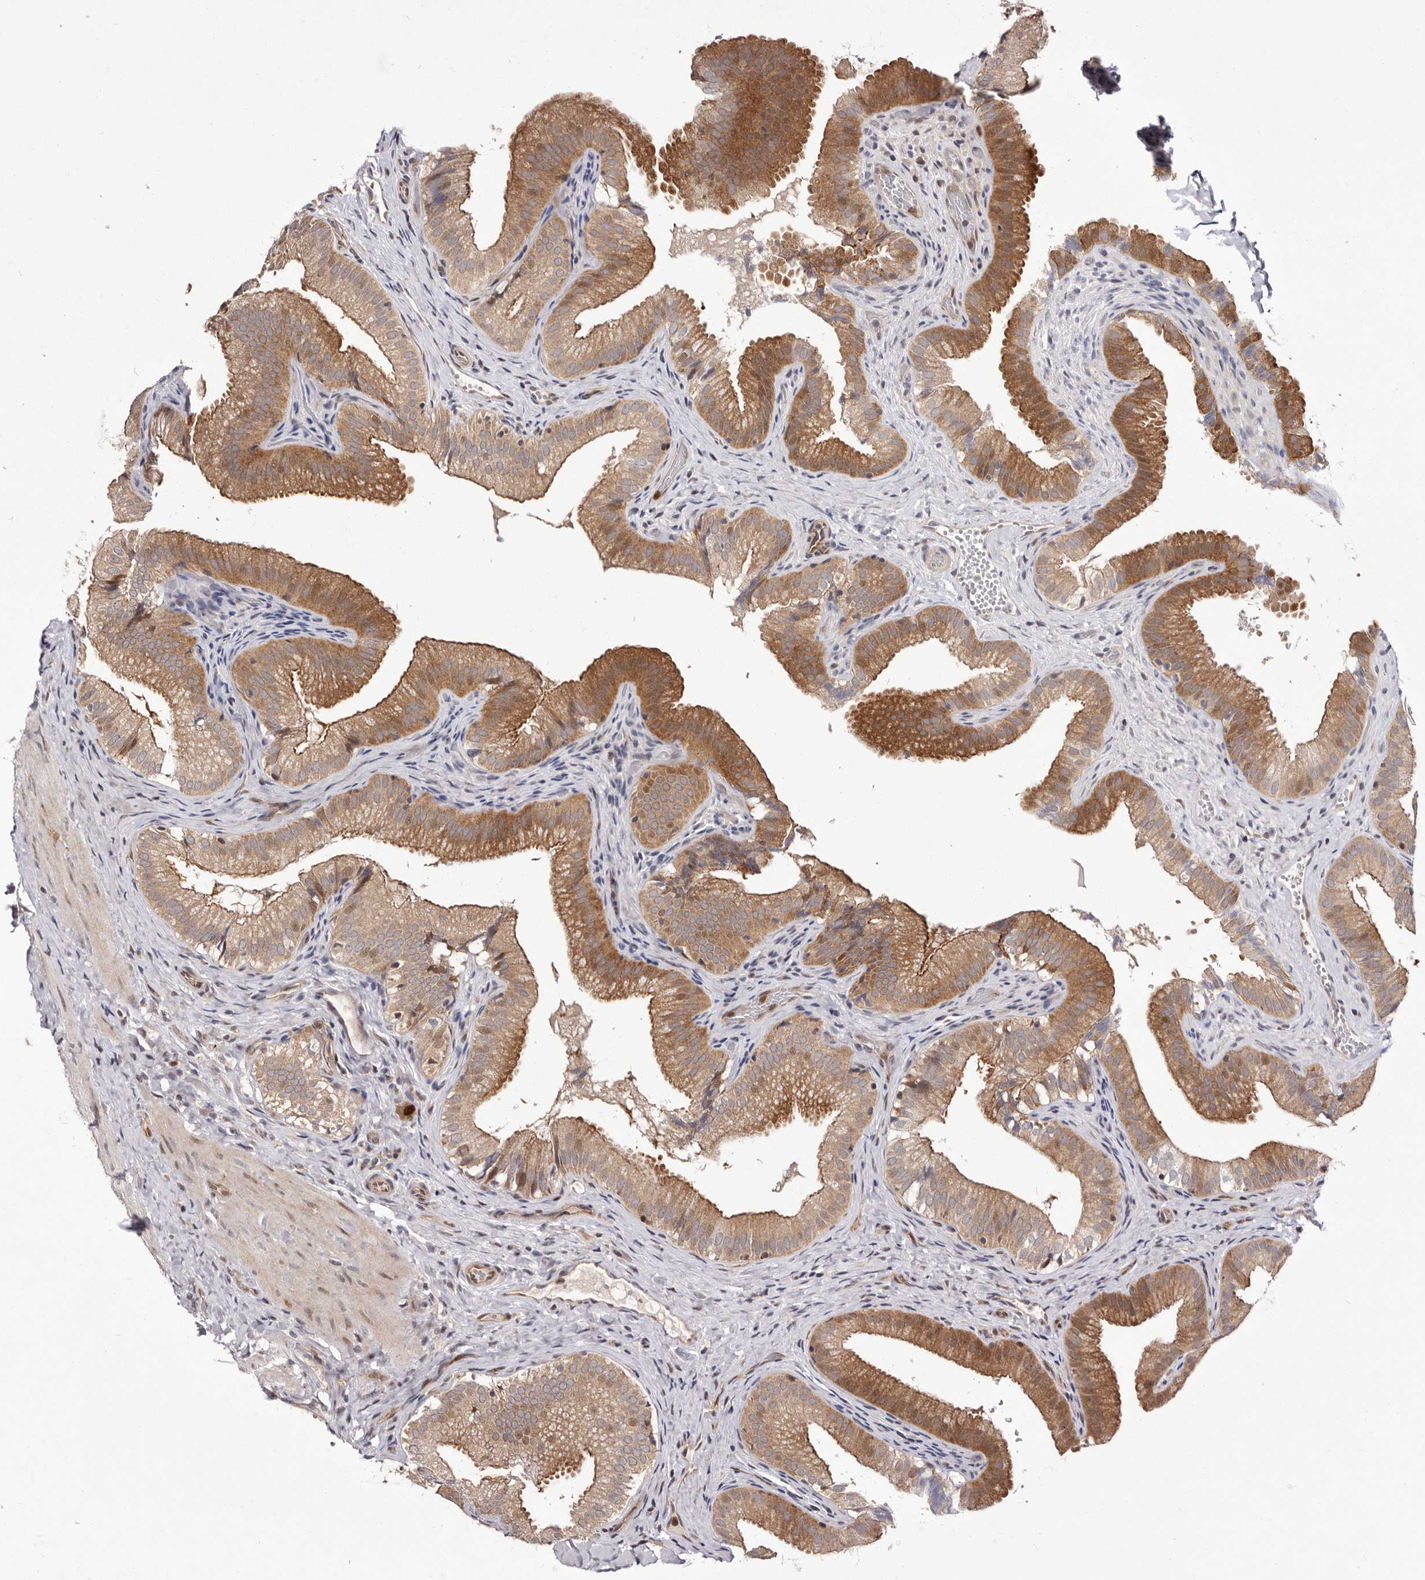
{"staining": {"intensity": "moderate", "quantity": ">75%", "location": "cytoplasmic/membranous,nuclear"}, "tissue": "gallbladder", "cell_type": "Glandular cells", "image_type": "normal", "snomed": [{"axis": "morphology", "description": "Normal tissue, NOS"}, {"axis": "topography", "description": "Gallbladder"}], "caption": "Protein staining displays moderate cytoplasmic/membranous,nuclear staining in about >75% of glandular cells in unremarkable gallbladder.", "gene": "GLRX3", "patient": {"sex": "female", "age": 30}}